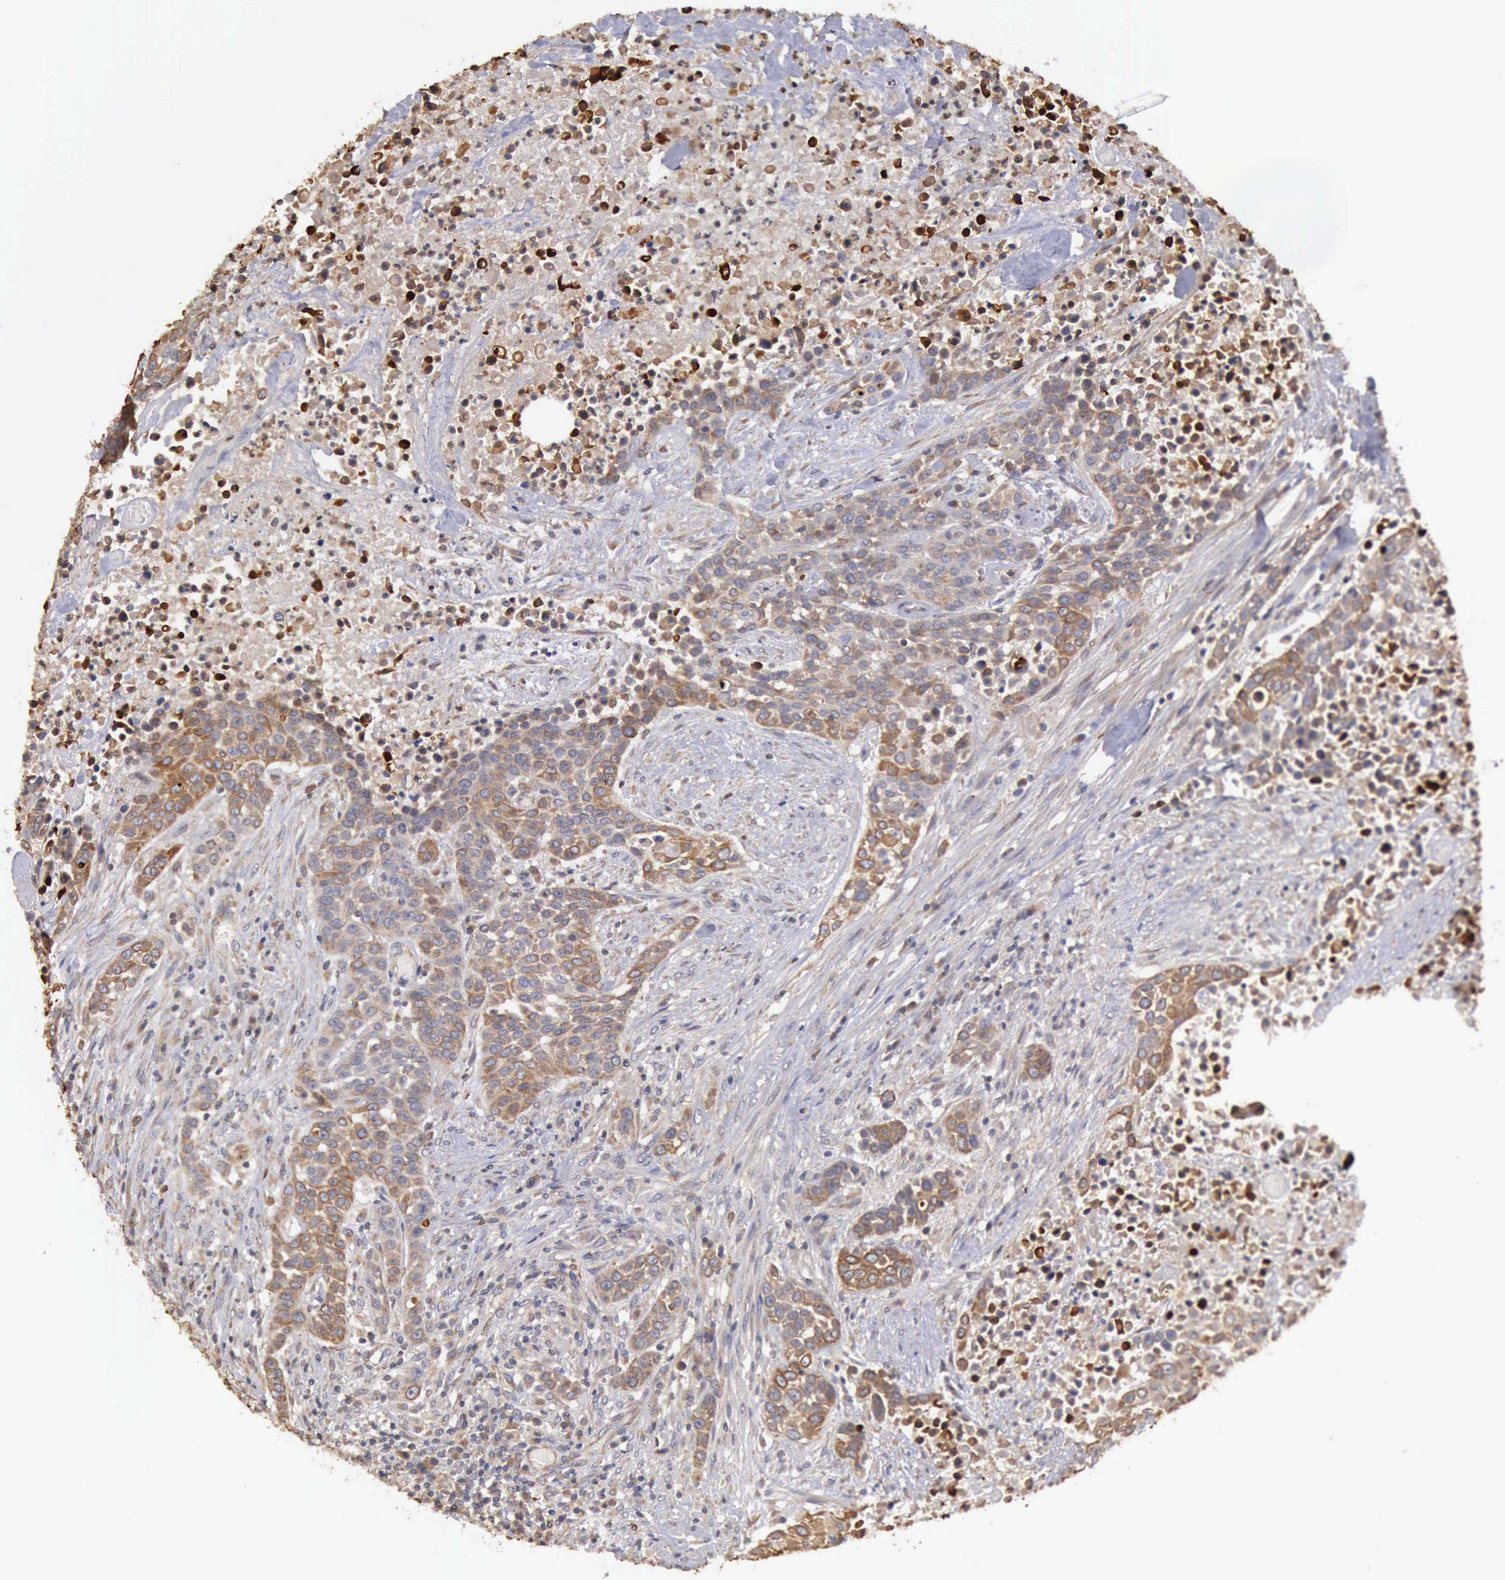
{"staining": {"intensity": "weak", "quantity": "25%-75%", "location": "cytoplasmic/membranous"}, "tissue": "urothelial cancer", "cell_type": "Tumor cells", "image_type": "cancer", "snomed": [{"axis": "morphology", "description": "Urothelial carcinoma, High grade"}, {"axis": "topography", "description": "Urinary bladder"}], "caption": "DAB (3,3'-diaminobenzidine) immunohistochemical staining of high-grade urothelial carcinoma shows weak cytoplasmic/membranous protein staining in approximately 25%-75% of tumor cells. Nuclei are stained in blue.", "gene": "BMX", "patient": {"sex": "male", "age": 74}}